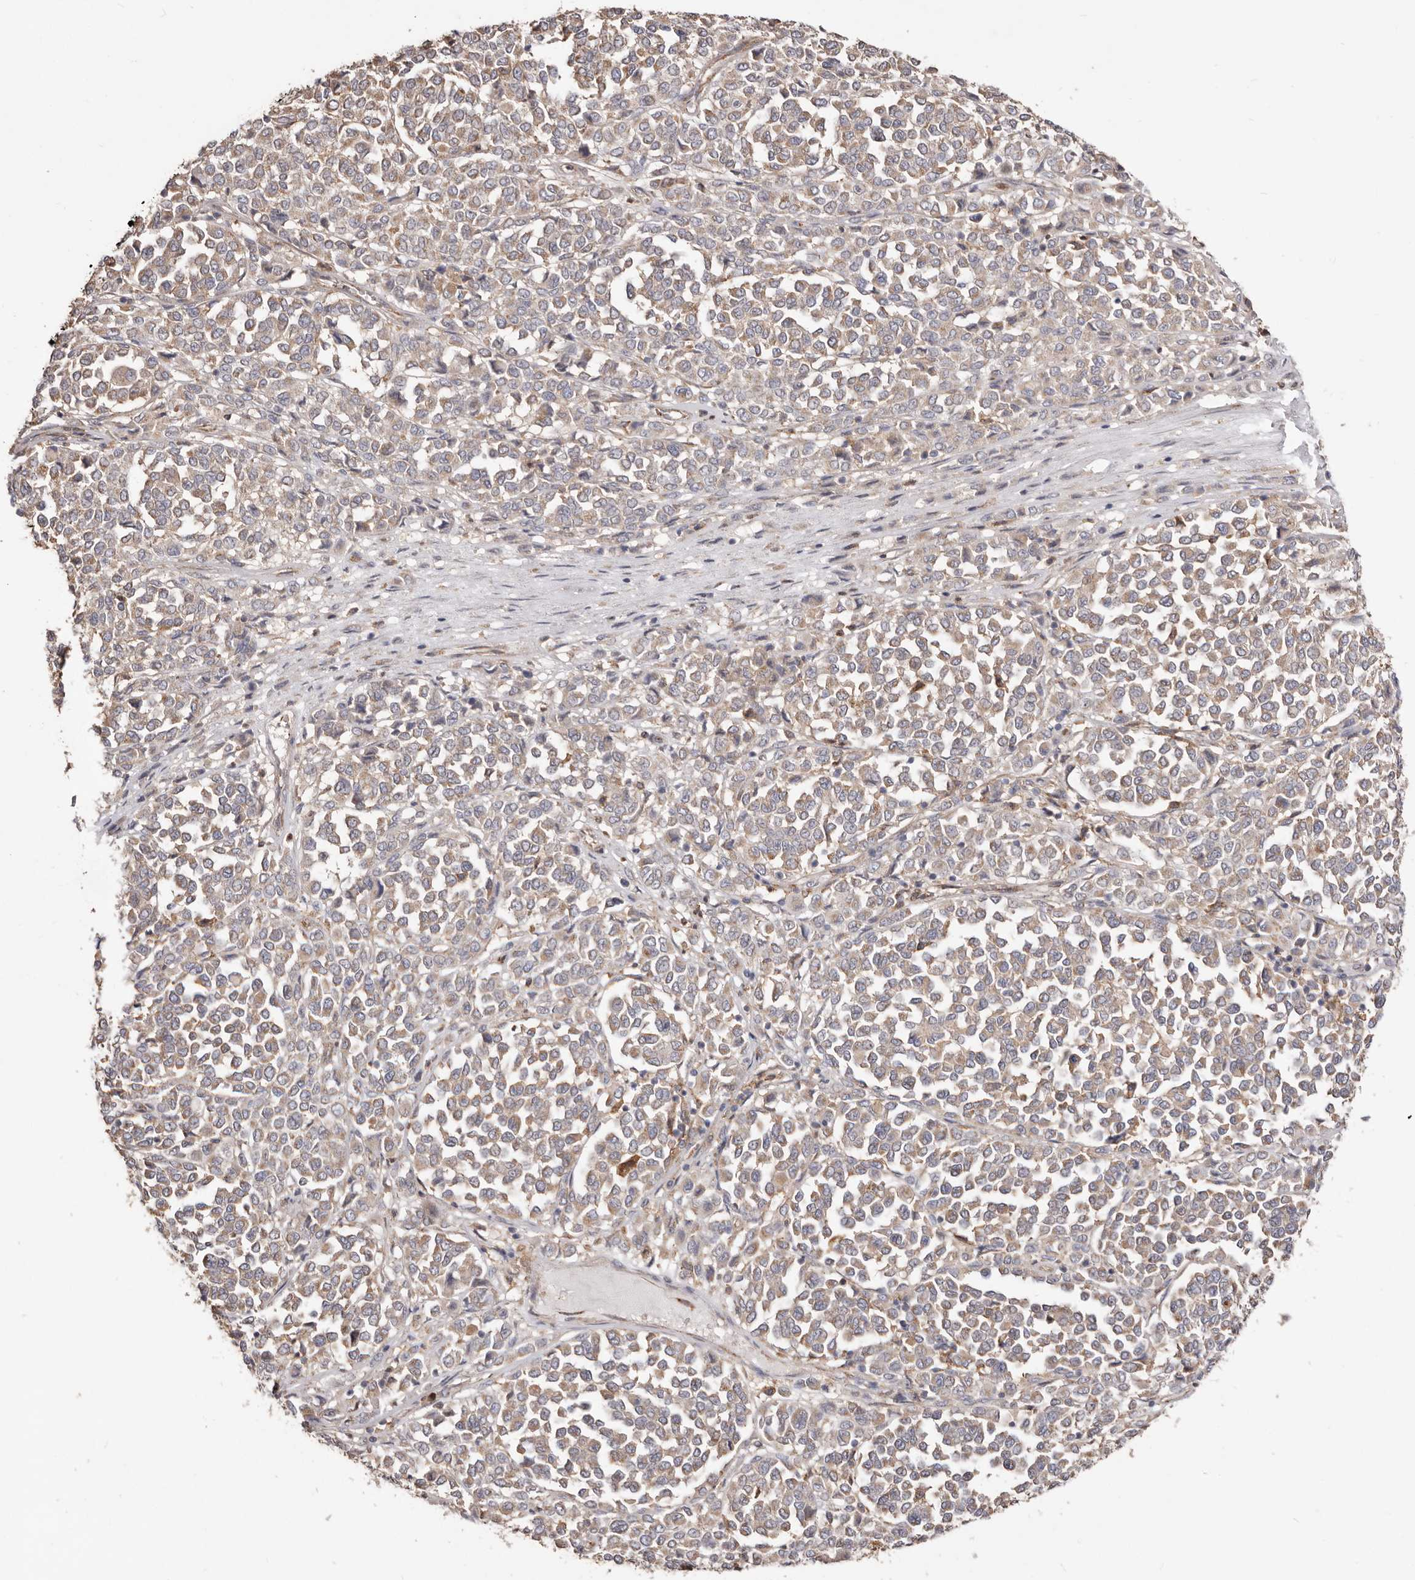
{"staining": {"intensity": "weak", "quantity": ">75%", "location": "cytoplasmic/membranous"}, "tissue": "melanoma", "cell_type": "Tumor cells", "image_type": "cancer", "snomed": [{"axis": "morphology", "description": "Malignant melanoma, Metastatic site"}, {"axis": "topography", "description": "Pancreas"}], "caption": "High-magnification brightfield microscopy of melanoma stained with DAB (3,3'-diaminobenzidine) (brown) and counterstained with hematoxylin (blue). tumor cells exhibit weak cytoplasmic/membranous expression is seen in about>75% of cells. (DAB (3,3'-diaminobenzidine) = brown stain, brightfield microscopy at high magnification).", "gene": "LRRC25", "patient": {"sex": "female", "age": 30}}